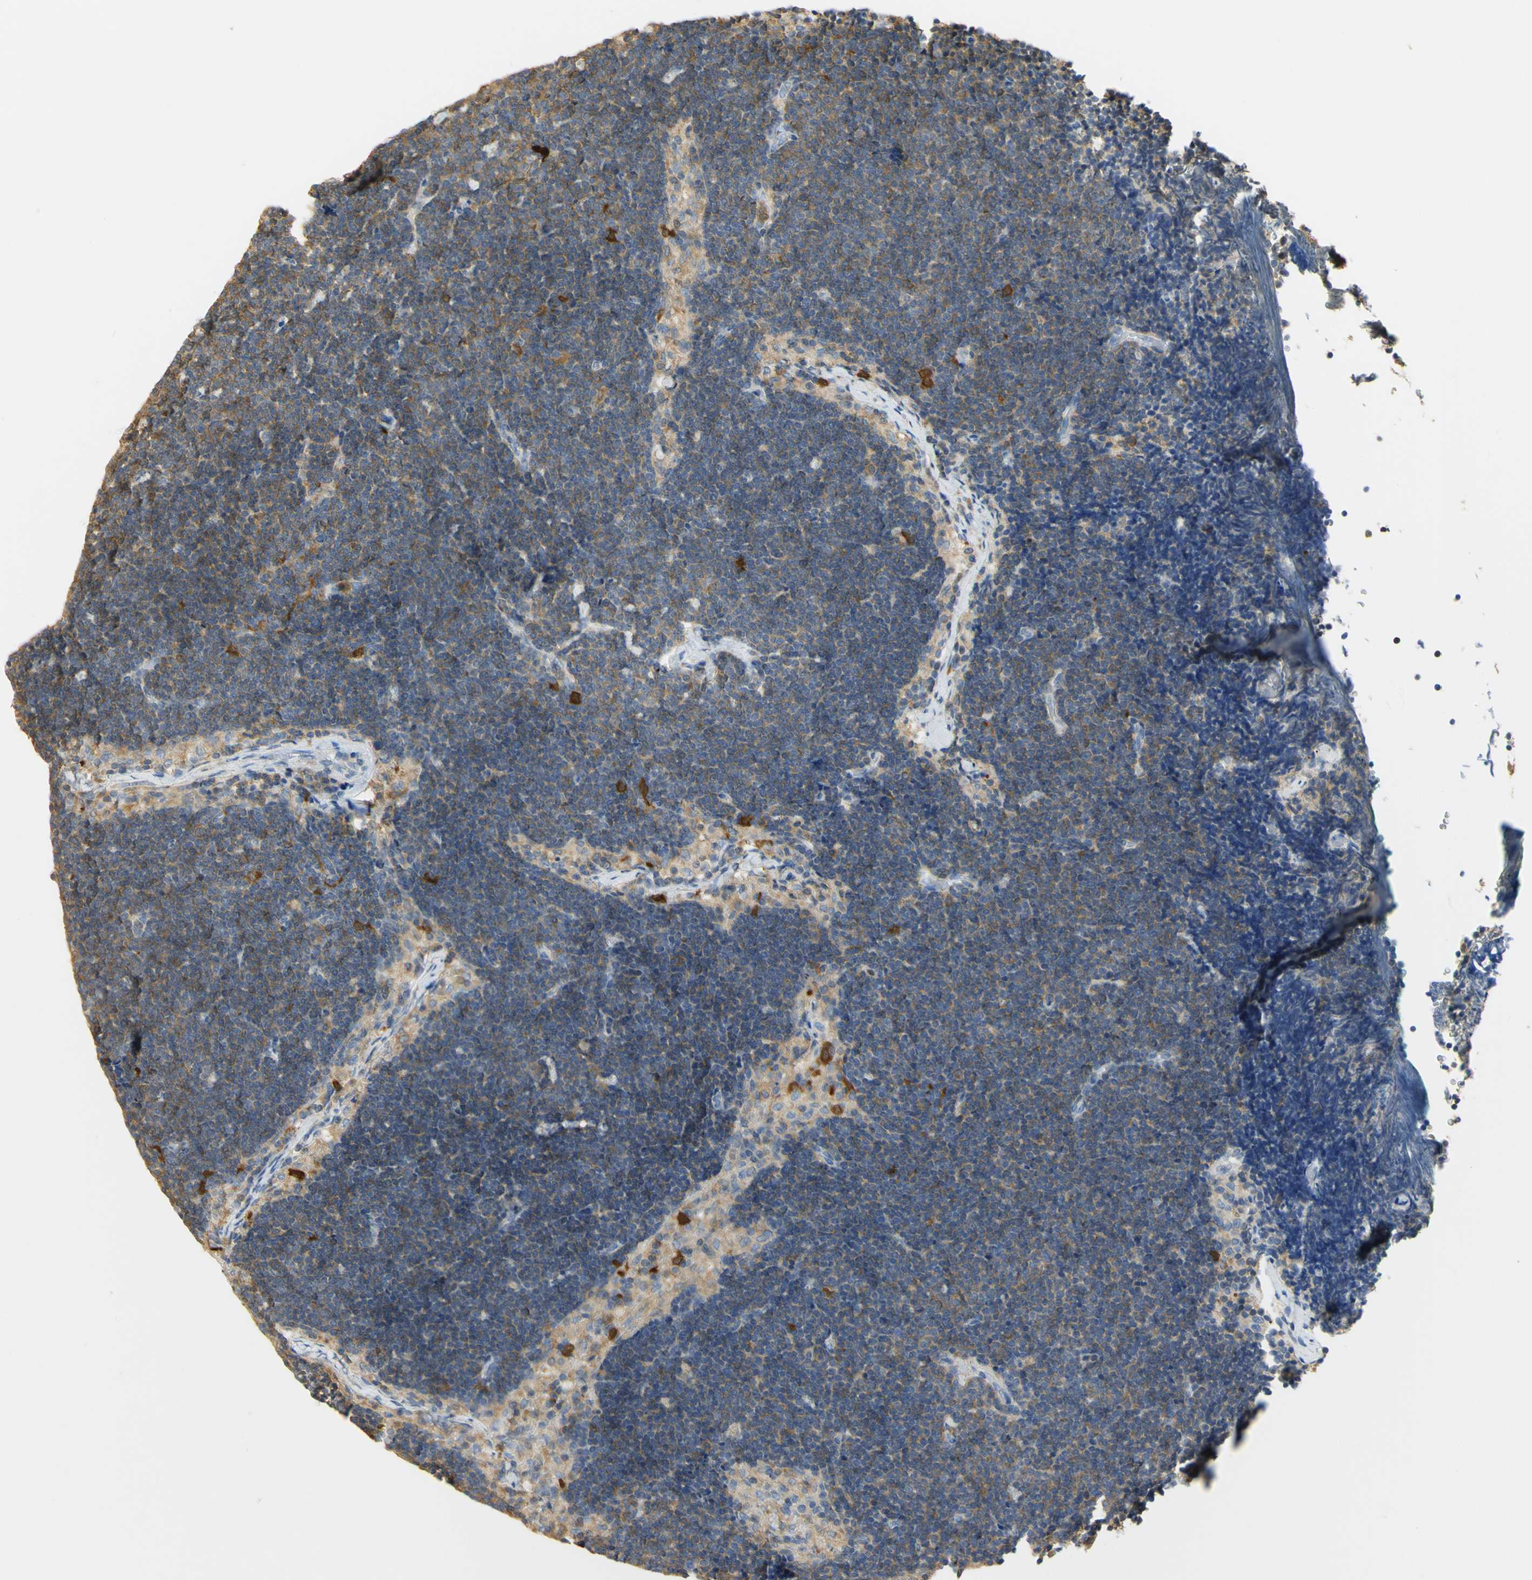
{"staining": {"intensity": "weak", "quantity": "25%-75%", "location": "cytoplasmic/membranous"}, "tissue": "lymph node", "cell_type": "Germinal center cells", "image_type": "normal", "snomed": [{"axis": "morphology", "description": "Normal tissue, NOS"}, {"axis": "topography", "description": "Lymph node"}], "caption": "A histopathology image showing weak cytoplasmic/membranous staining in approximately 25%-75% of germinal center cells in normal lymph node, as visualized by brown immunohistochemical staining.", "gene": "PAK1", "patient": {"sex": "male", "age": 63}}